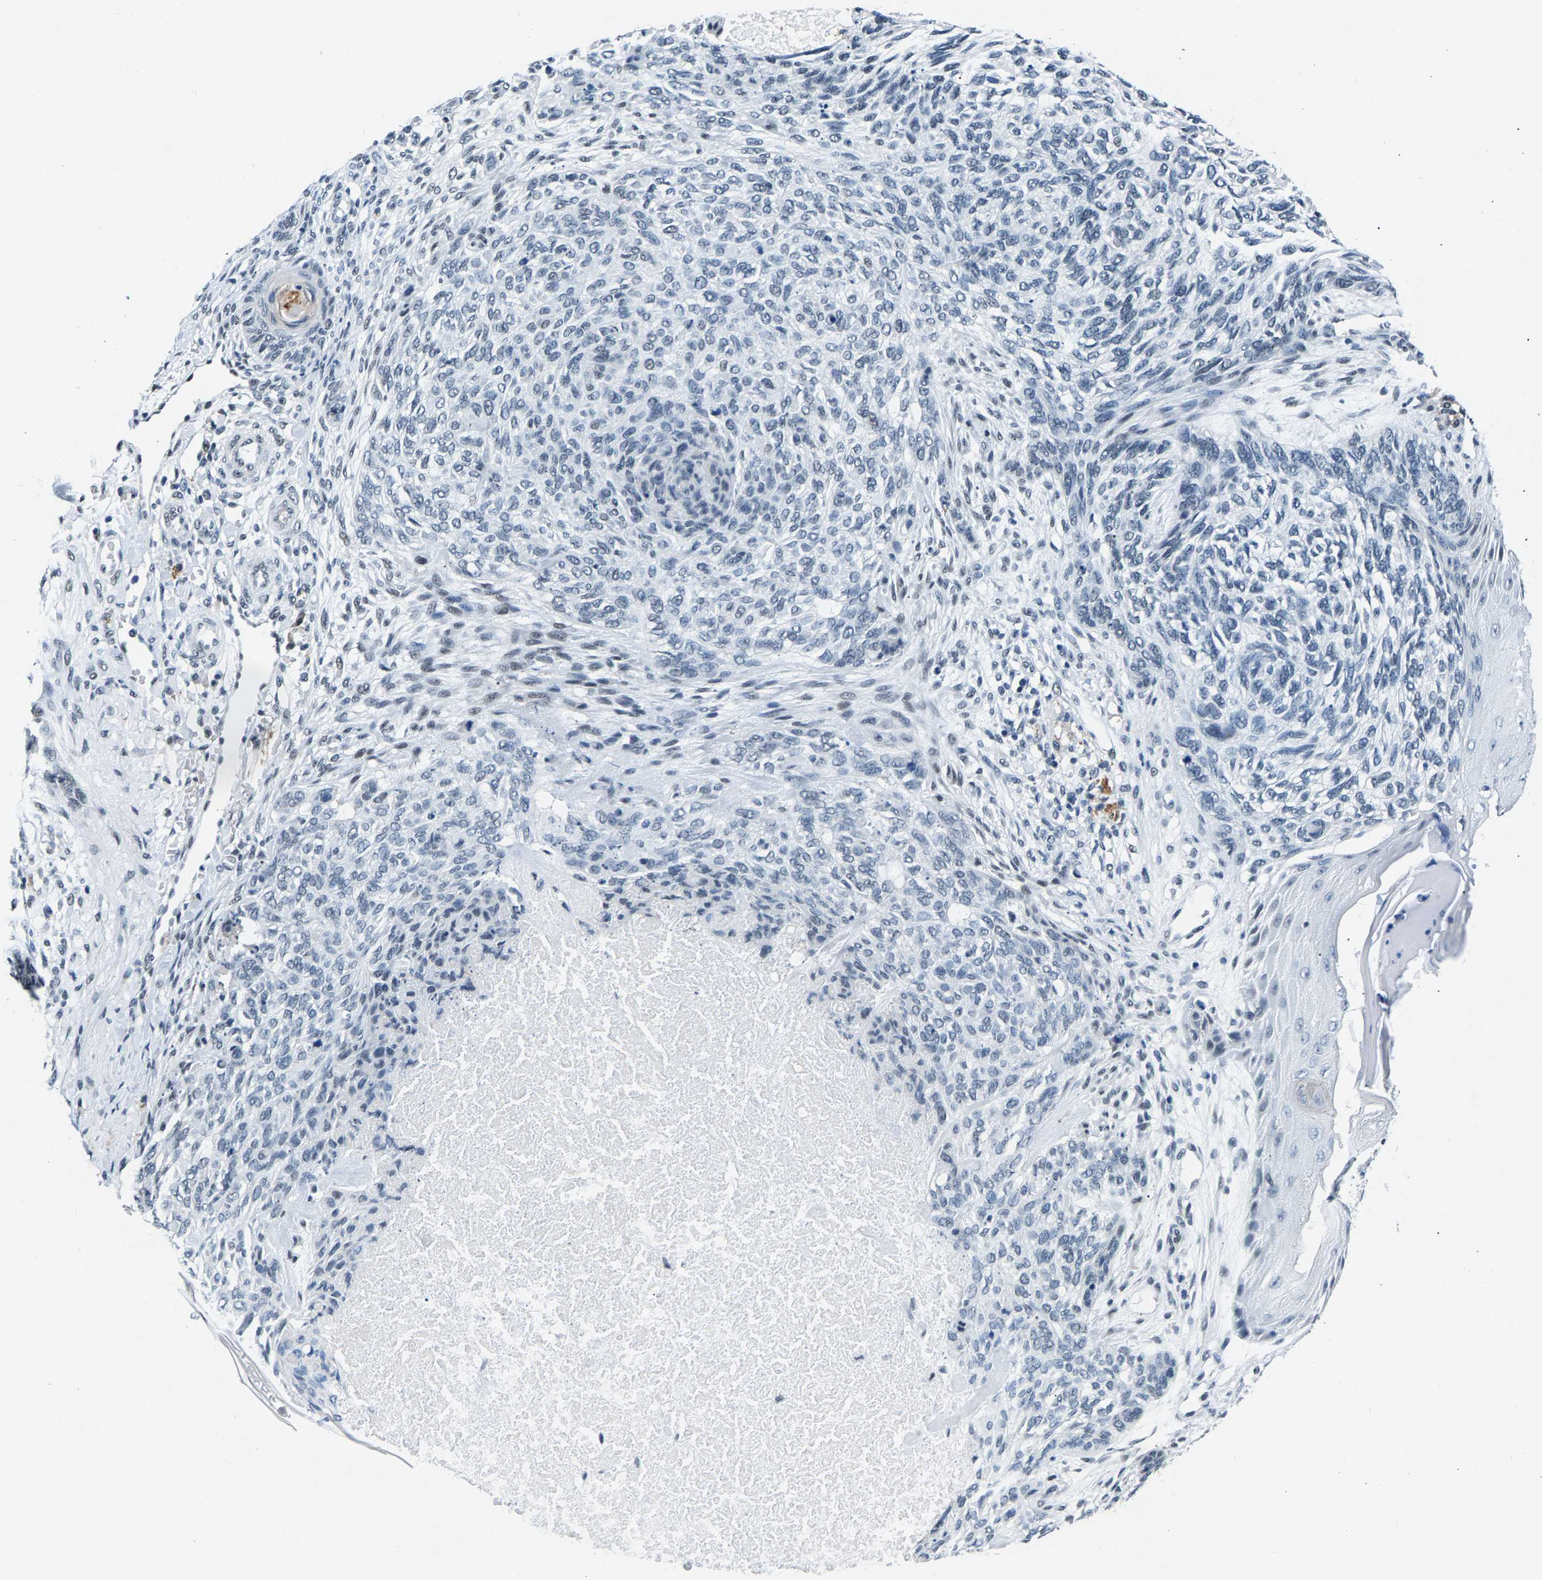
{"staining": {"intensity": "weak", "quantity": "<25%", "location": "nuclear"}, "tissue": "skin cancer", "cell_type": "Tumor cells", "image_type": "cancer", "snomed": [{"axis": "morphology", "description": "Basal cell carcinoma"}, {"axis": "topography", "description": "Skin"}], "caption": "Skin basal cell carcinoma stained for a protein using immunohistochemistry (IHC) reveals no positivity tumor cells.", "gene": "ATF2", "patient": {"sex": "male", "age": 55}}